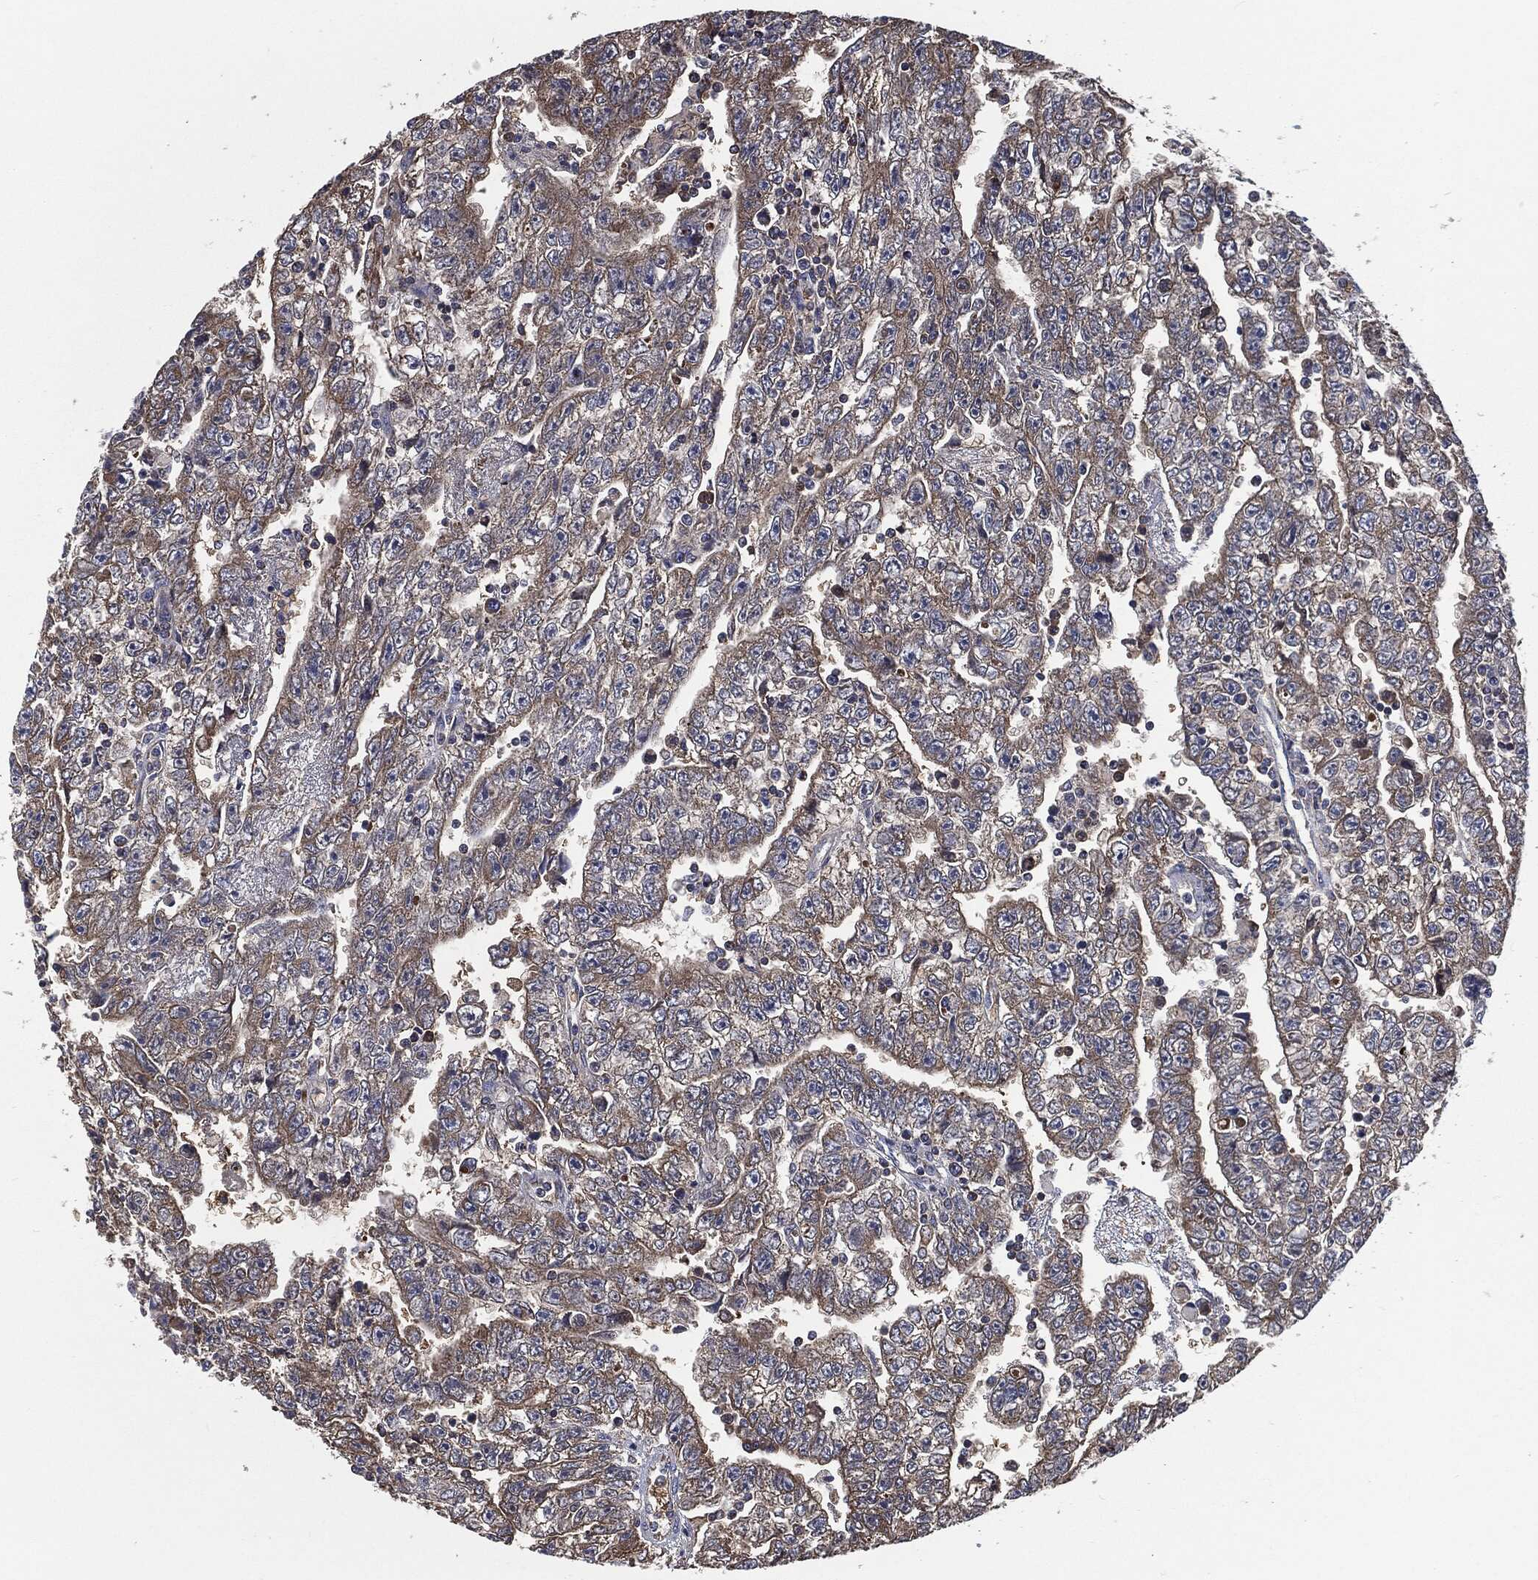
{"staining": {"intensity": "moderate", "quantity": "<25%", "location": "cytoplasmic/membranous"}, "tissue": "testis cancer", "cell_type": "Tumor cells", "image_type": "cancer", "snomed": [{"axis": "morphology", "description": "Carcinoma, Embryonal, NOS"}, {"axis": "topography", "description": "Testis"}], "caption": "Immunohistochemical staining of human testis embryonal carcinoma reveals low levels of moderate cytoplasmic/membranous protein expression in approximately <25% of tumor cells. Immunohistochemistry (ihc) stains the protein of interest in brown and the nuclei are stained blue.", "gene": "PRDX4", "patient": {"sex": "male", "age": 25}}